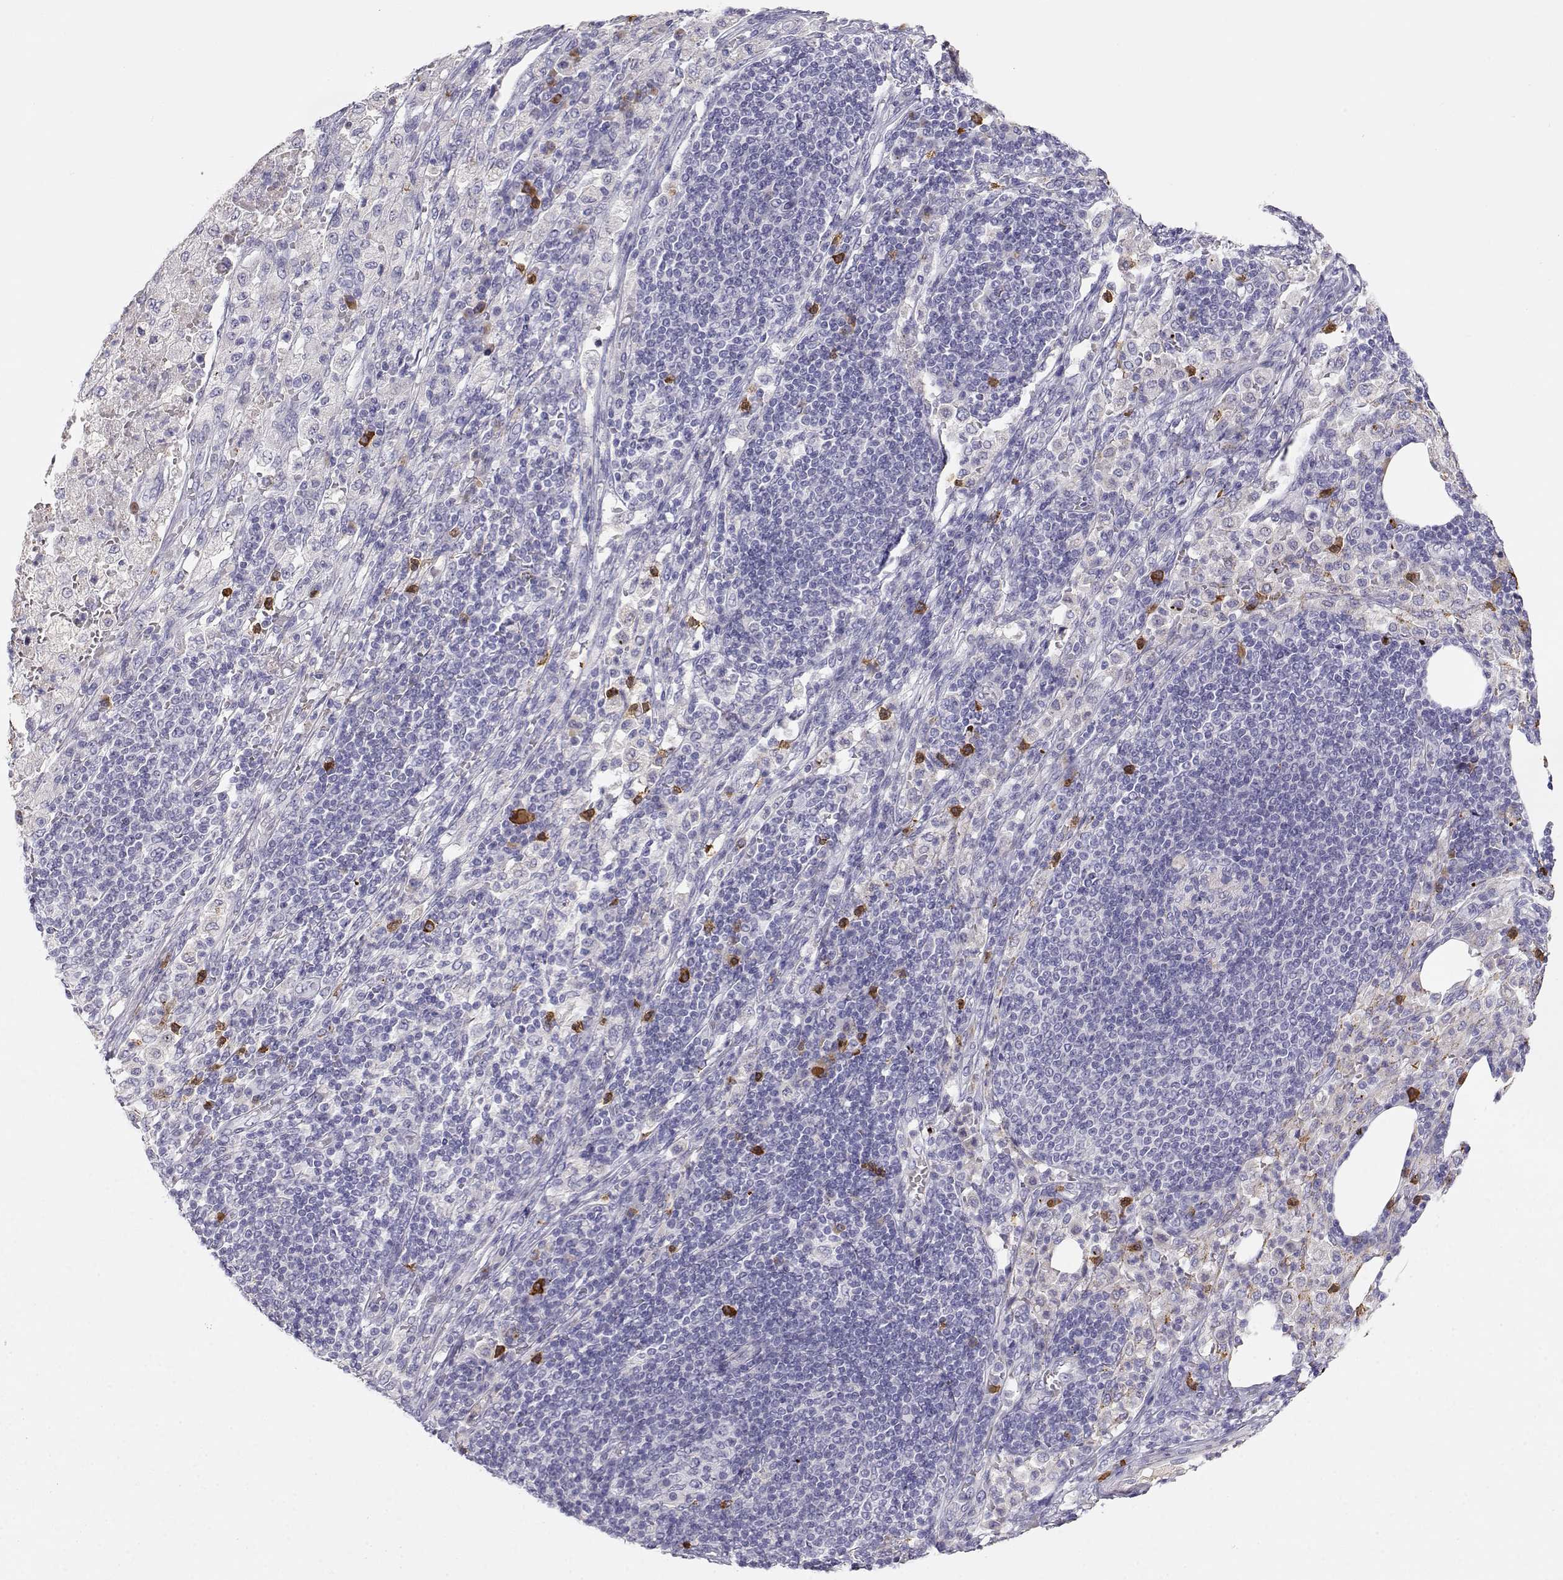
{"staining": {"intensity": "negative", "quantity": "none", "location": "none"}, "tissue": "pancreatic cancer", "cell_type": "Tumor cells", "image_type": "cancer", "snomed": [{"axis": "morphology", "description": "Adenocarcinoma, NOS"}, {"axis": "topography", "description": "Pancreas"}], "caption": "An IHC micrograph of pancreatic adenocarcinoma is shown. There is no staining in tumor cells of pancreatic adenocarcinoma.", "gene": "CDHR1", "patient": {"sex": "female", "age": 61}}